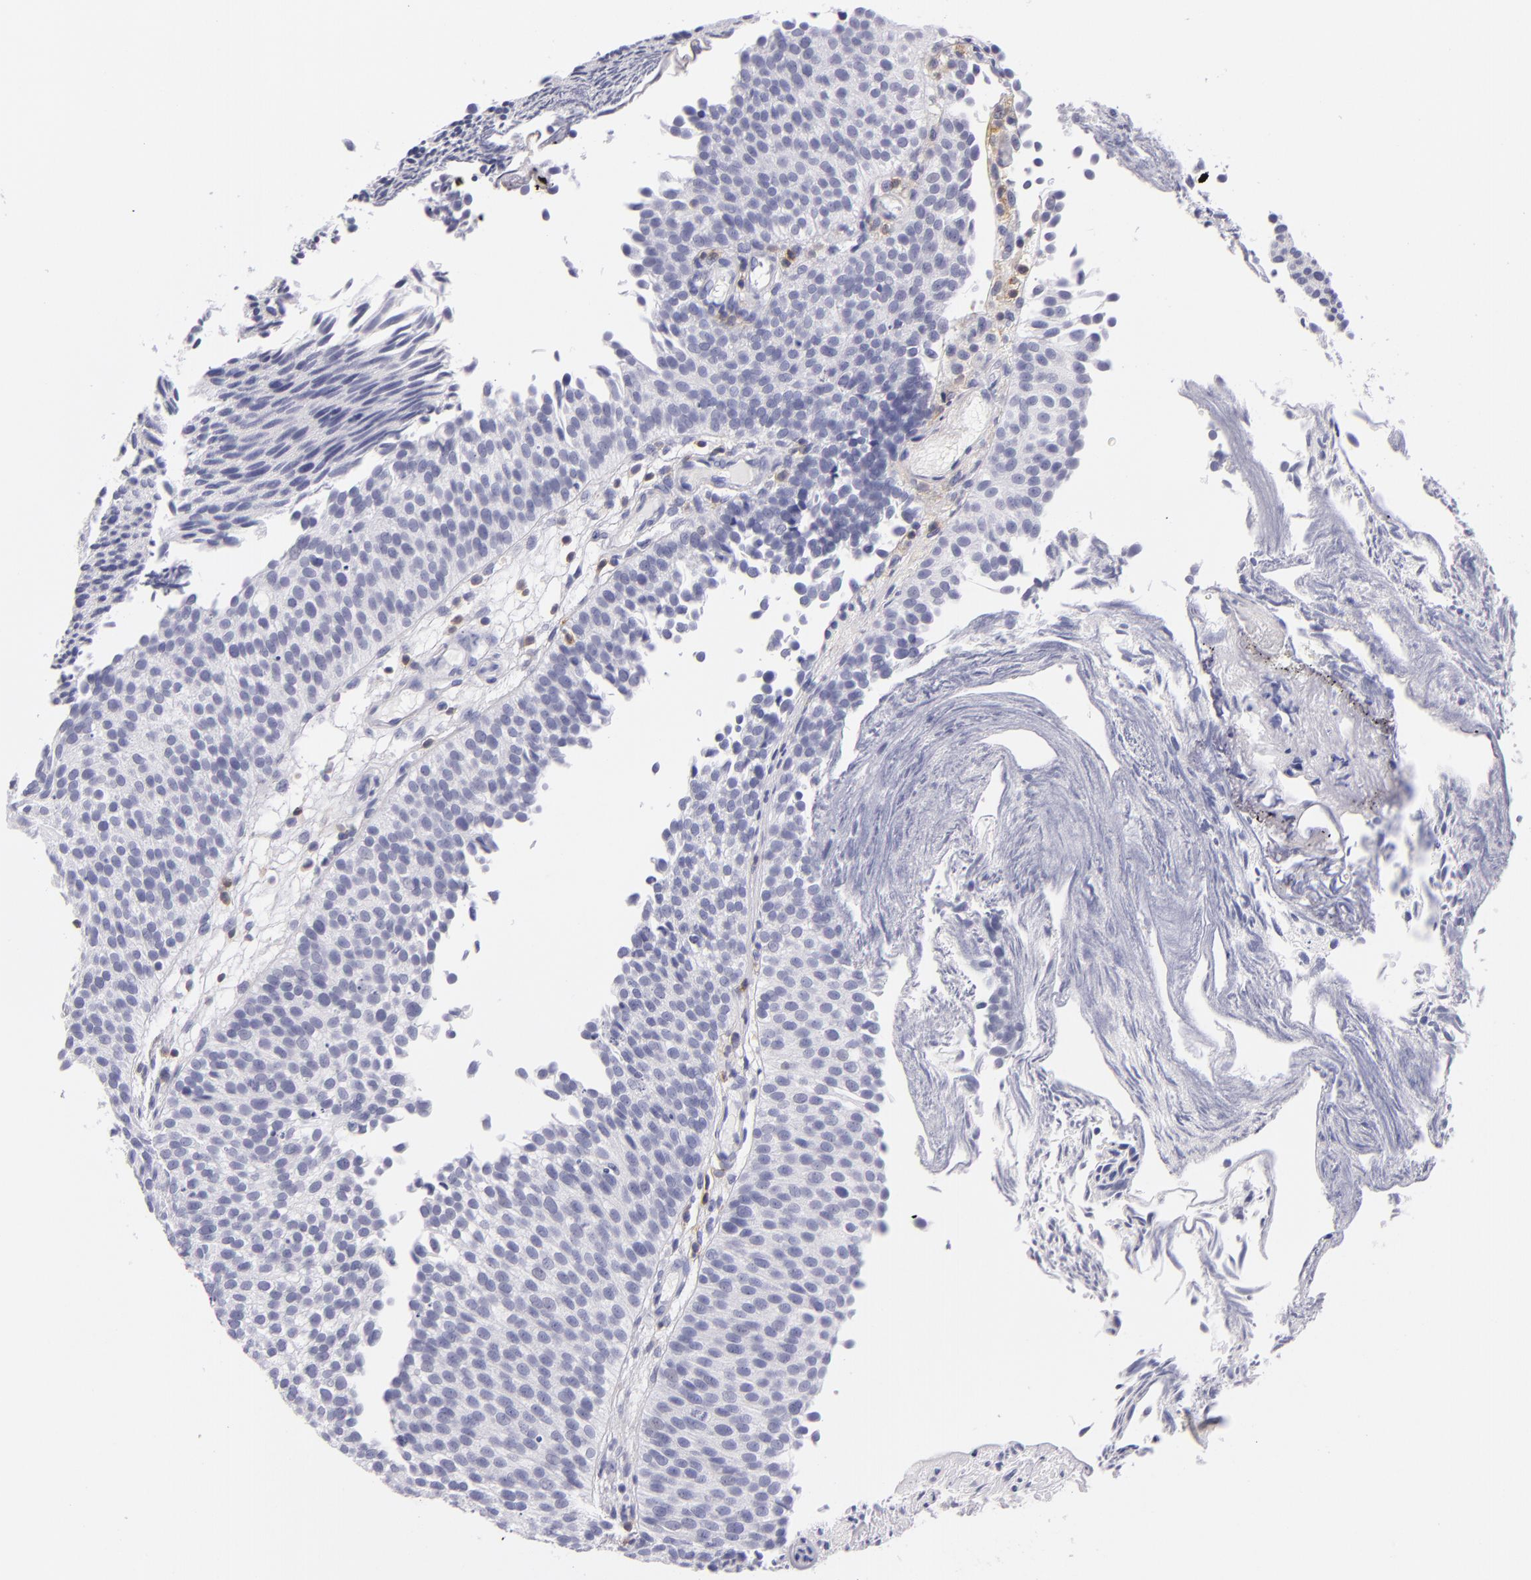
{"staining": {"intensity": "negative", "quantity": "none", "location": "none"}, "tissue": "urothelial cancer", "cell_type": "Tumor cells", "image_type": "cancer", "snomed": [{"axis": "morphology", "description": "Urothelial carcinoma, Low grade"}, {"axis": "topography", "description": "Urinary bladder"}], "caption": "The immunohistochemistry (IHC) image has no significant staining in tumor cells of urothelial carcinoma (low-grade) tissue.", "gene": "CD48", "patient": {"sex": "male", "age": 84}}